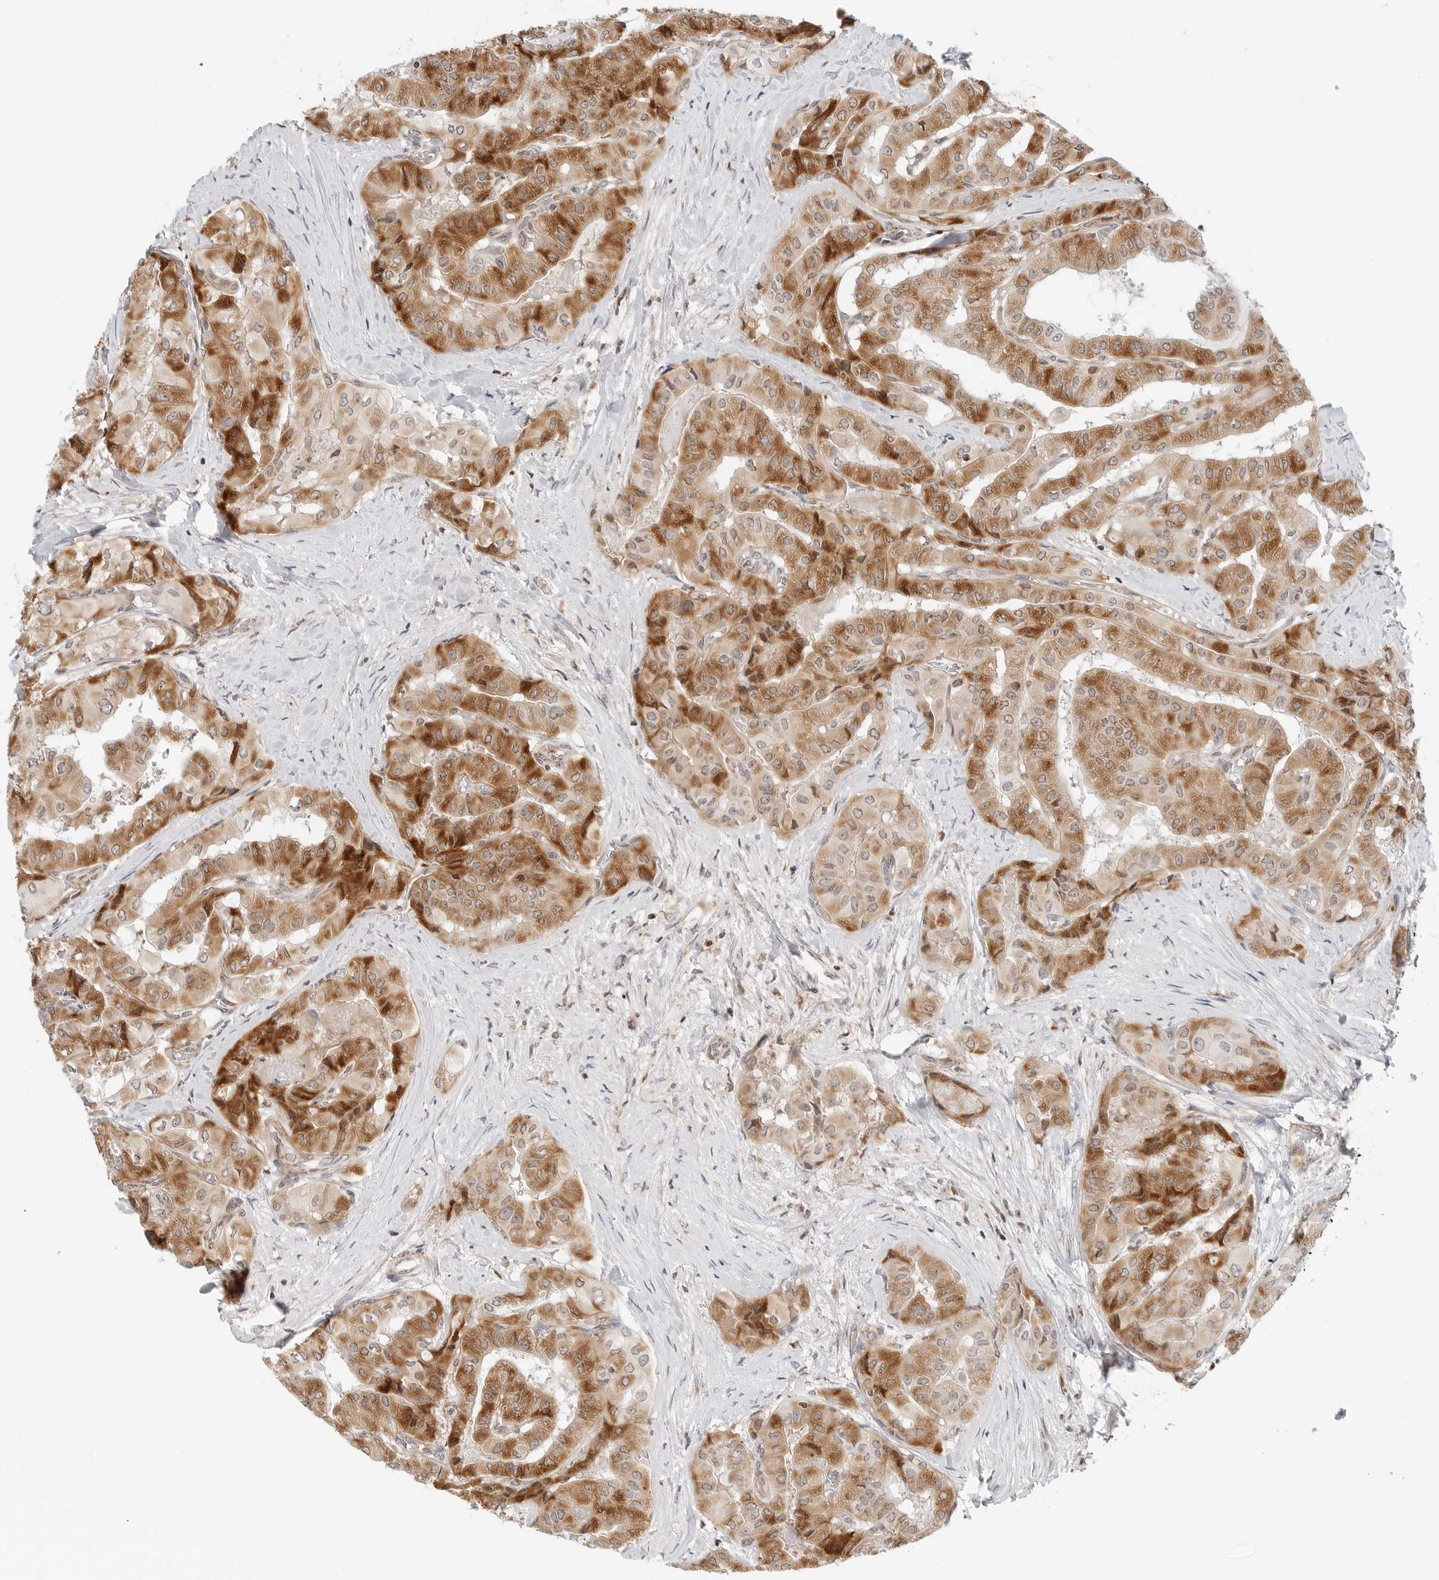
{"staining": {"intensity": "strong", "quantity": ">75%", "location": "cytoplasmic/membranous"}, "tissue": "thyroid cancer", "cell_type": "Tumor cells", "image_type": "cancer", "snomed": [{"axis": "morphology", "description": "Papillary adenocarcinoma, NOS"}, {"axis": "topography", "description": "Thyroid gland"}], "caption": "A brown stain shows strong cytoplasmic/membranous positivity of a protein in human thyroid papillary adenocarcinoma tumor cells.", "gene": "DYRK4", "patient": {"sex": "female", "age": 59}}